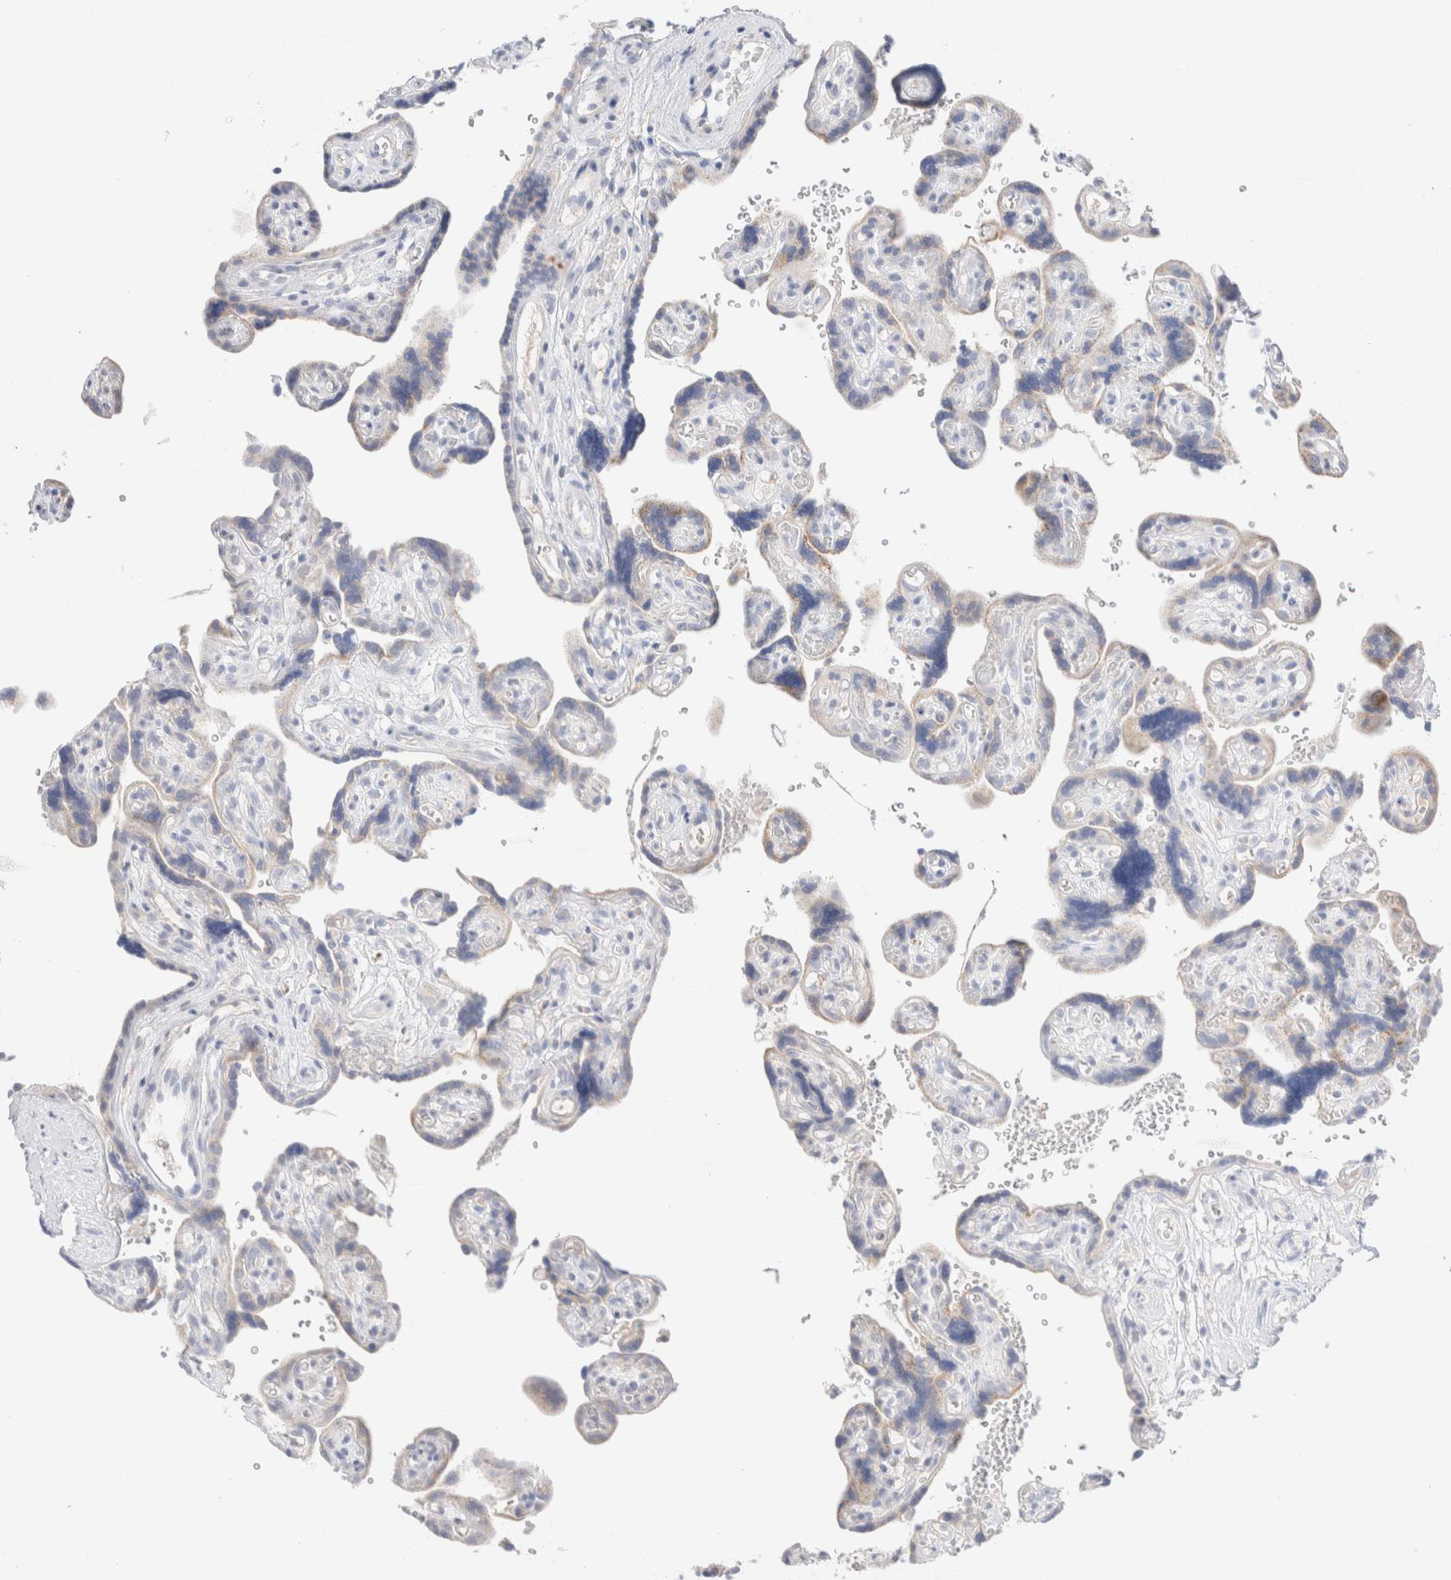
{"staining": {"intensity": "moderate", "quantity": "<25%", "location": "cytoplasmic/membranous"}, "tissue": "placenta", "cell_type": "Decidual cells", "image_type": "normal", "snomed": [{"axis": "morphology", "description": "Normal tissue, NOS"}, {"axis": "topography", "description": "Placenta"}], "caption": "Unremarkable placenta reveals moderate cytoplasmic/membranous expression in about <25% of decidual cells, visualized by immunohistochemistry. The staining was performed using DAB, with brown indicating positive protein expression. Nuclei are stained blue with hematoxylin.", "gene": "ATP6V1C1", "patient": {"sex": "female", "age": 30}}